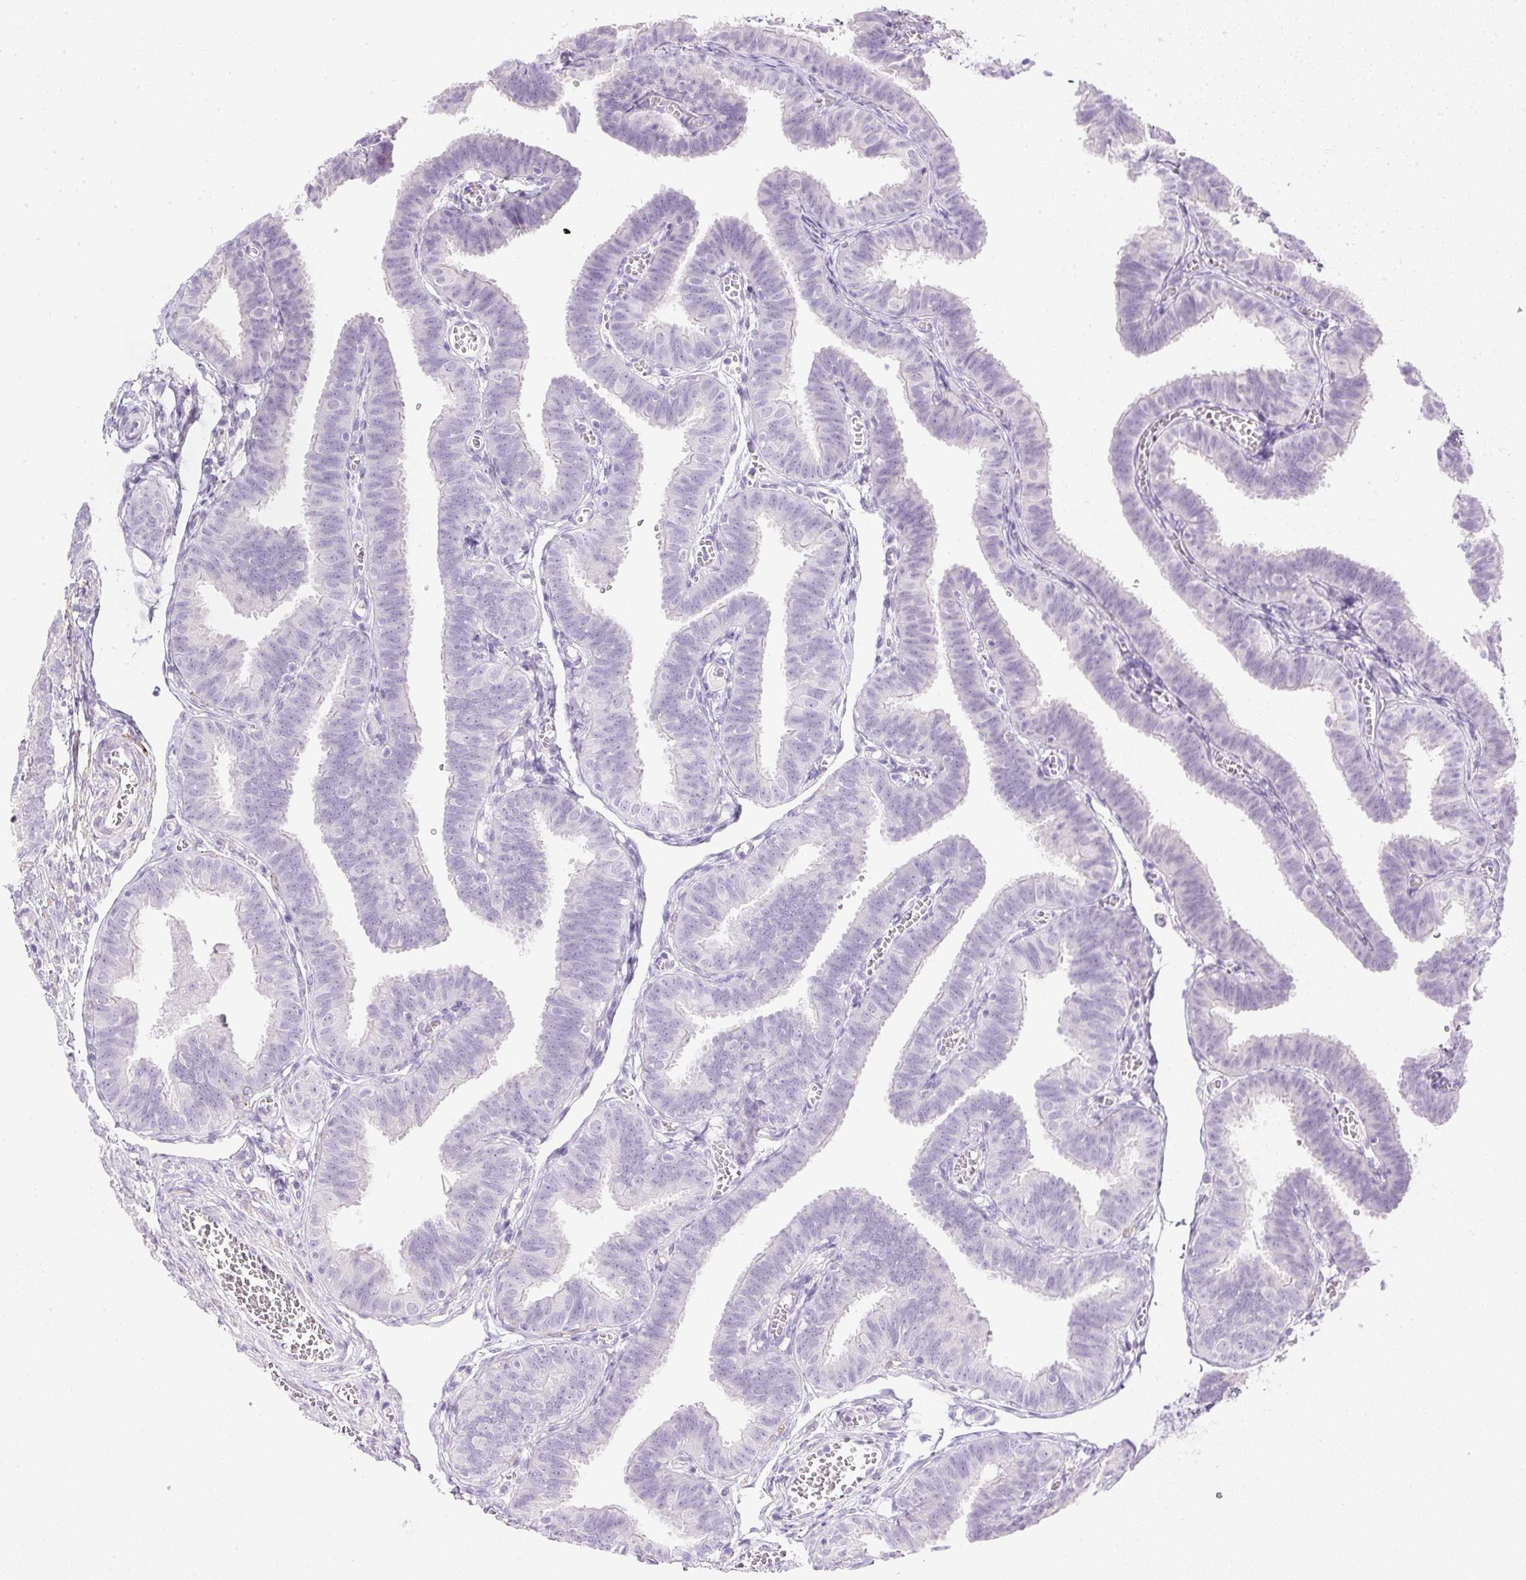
{"staining": {"intensity": "negative", "quantity": "none", "location": "none"}, "tissue": "fallopian tube", "cell_type": "Glandular cells", "image_type": "normal", "snomed": [{"axis": "morphology", "description": "Normal tissue, NOS"}, {"axis": "topography", "description": "Fallopian tube"}], "caption": "This is an immunohistochemistry micrograph of unremarkable human fallopian tube. There is no staining in glandular cells.", "gene": "CTRL", "patient": {"sex": "female", "age": 25}}